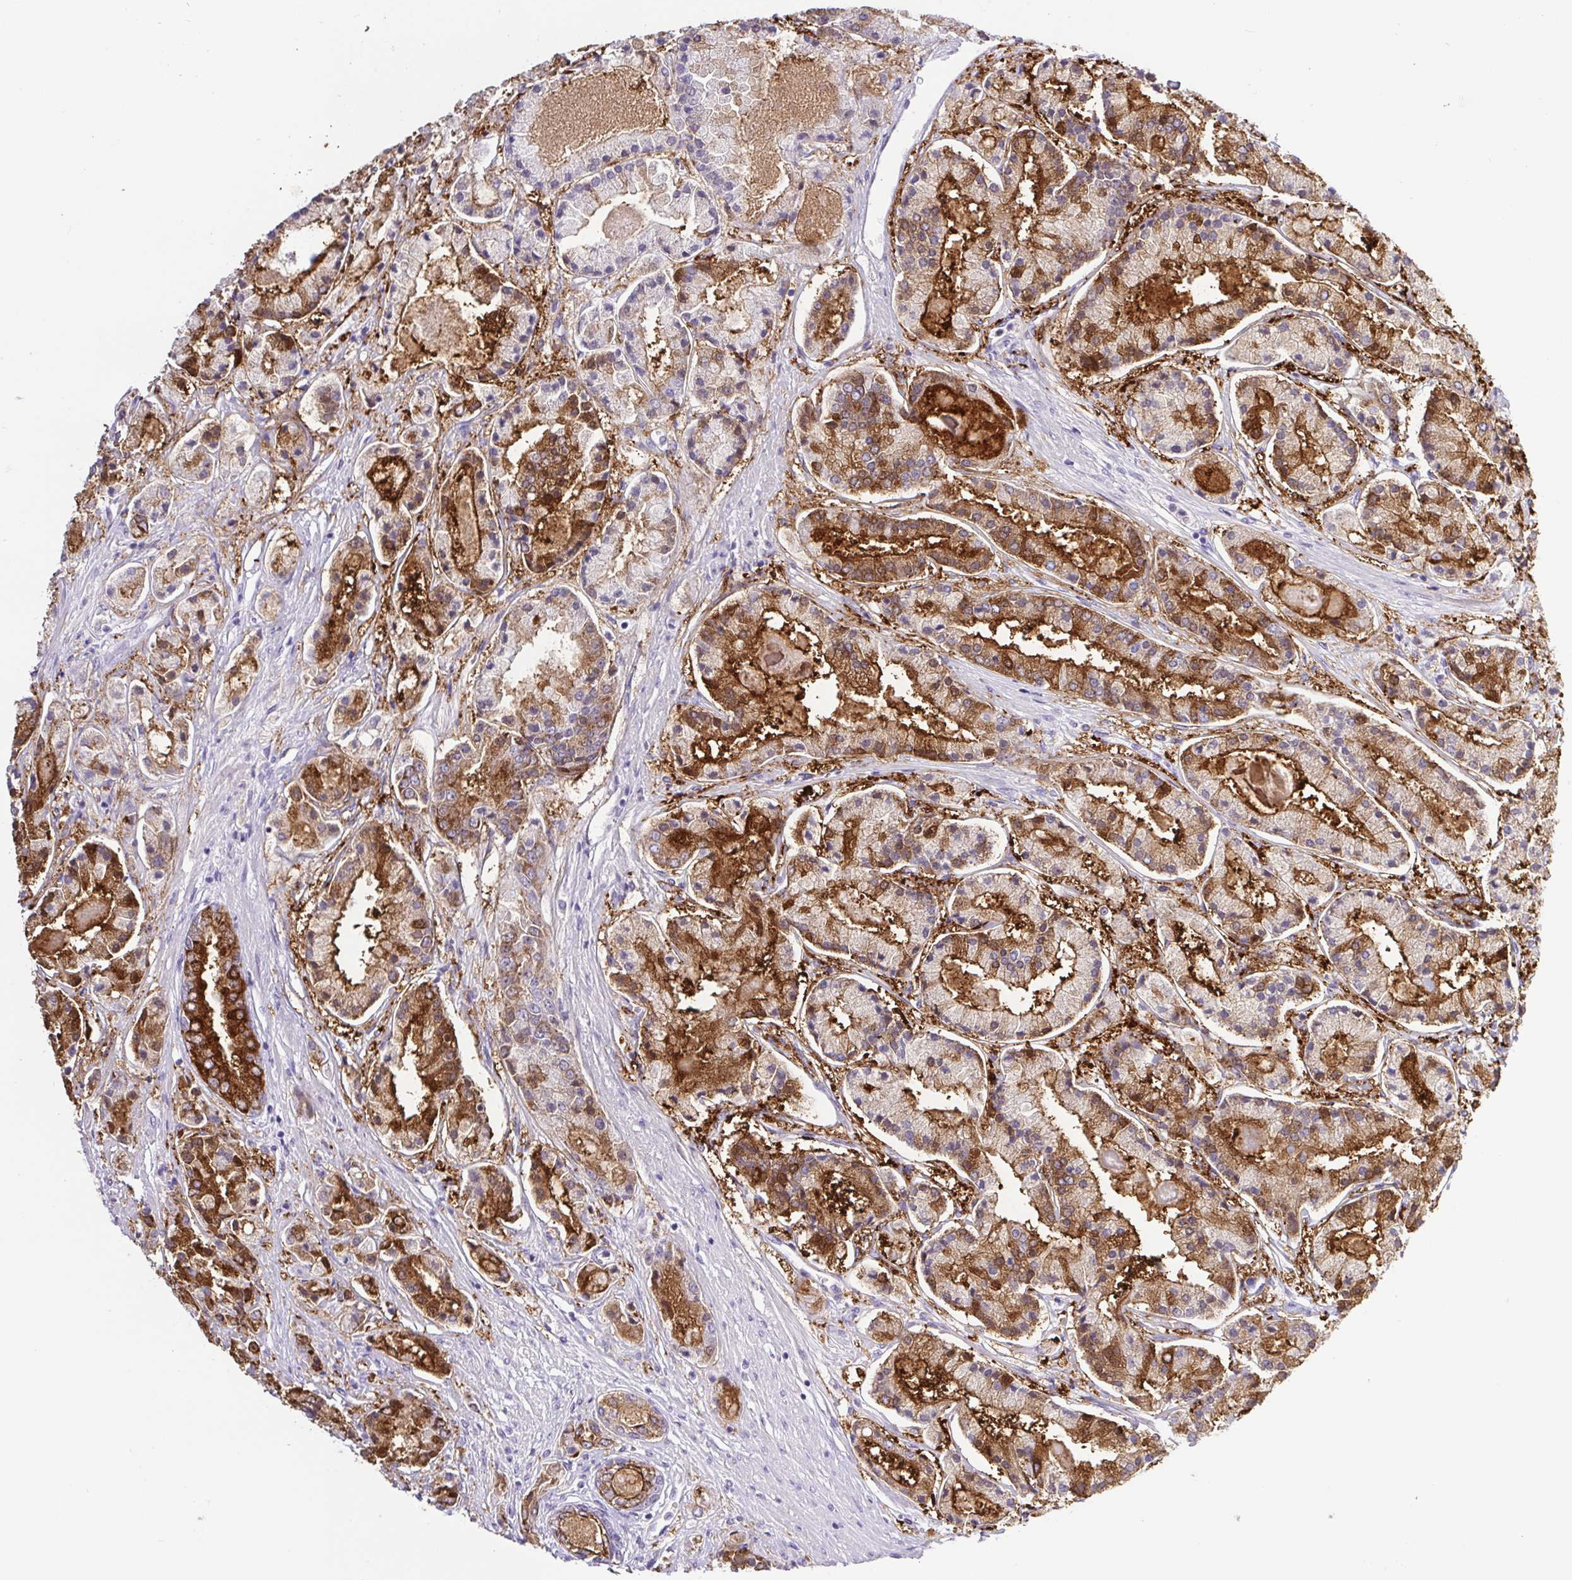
{"staining": {"intensity": "strong", "quantity": "25%-75%", "location": "cytoplasmic/membranous"}, "tissue": "prostate cancer", "cell_type": "Tumor cells", "image_type": "cancer", "snomed": [{"axis": "morphology", "description": "Adenocarcinoma, High grade"}, {"axis": "topography", "description": "Prostate"}], "caption": "Immunohistochemistry of prostate cancer displays high levels of strong cytoplasmic/membranous expression in approximately 25%-75% of tumor cells.", "gene": "BCAS1", "patient": {"sex": "male", "age": 67}}